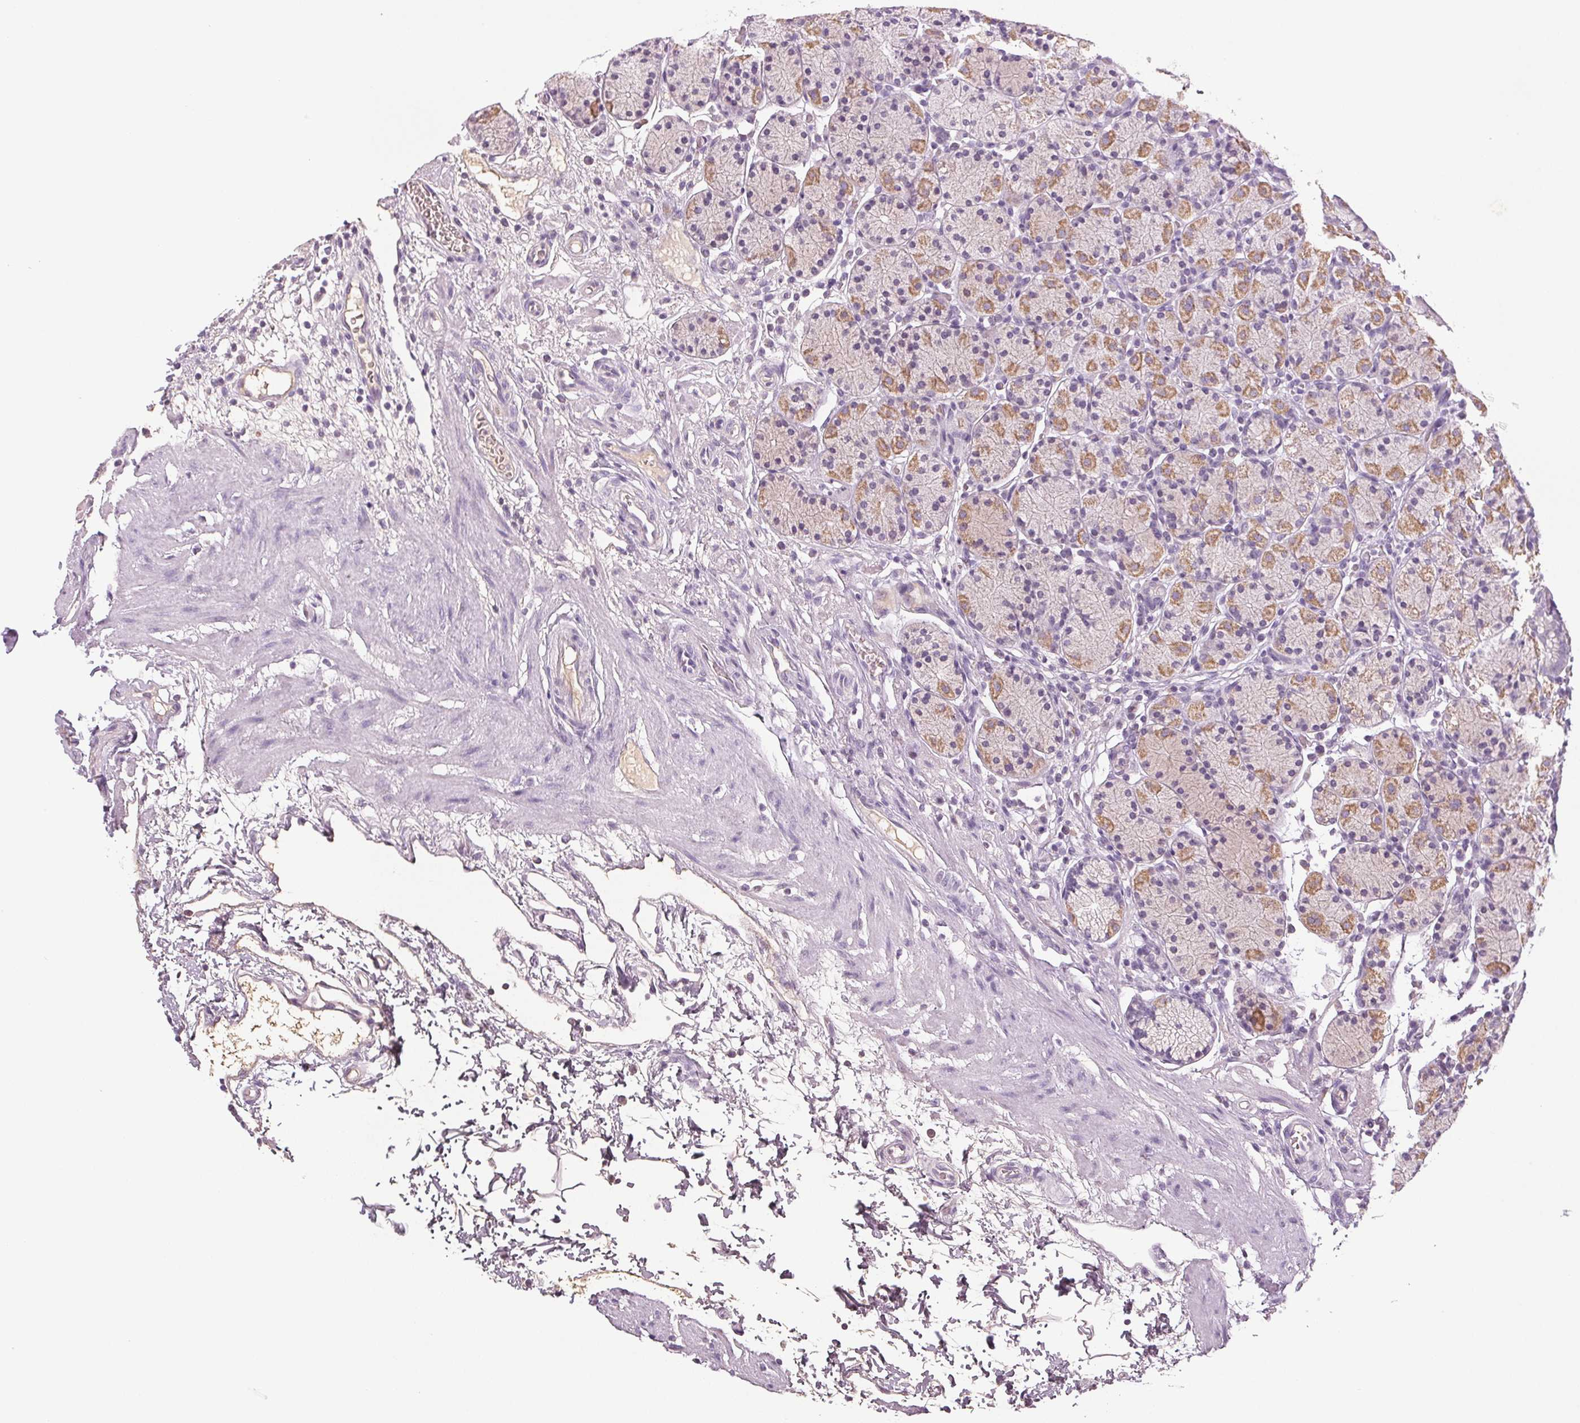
{"staining": {"intensity": "moderate", "quantity": "<25%", "location": "cytoplasmic/membranous"}, "tissue": "stomach", "cell_type": "Glandular cells", "image_type": "normal", "snomed": [{"axis": "morphology", "description": "Normal tissue, NOS"}, {"axis": "topography", "description": "Stomach, upper"}, {"axis": "topography", "description": "Stomach"}], "caption": "Stomach stained with a brown dye exhibits moderate cytoplasmic/membranous positive positivity in about <25% of glandular cells.", "gene": "COL7A1", "patient": {"sex": "male", "age": 62}}